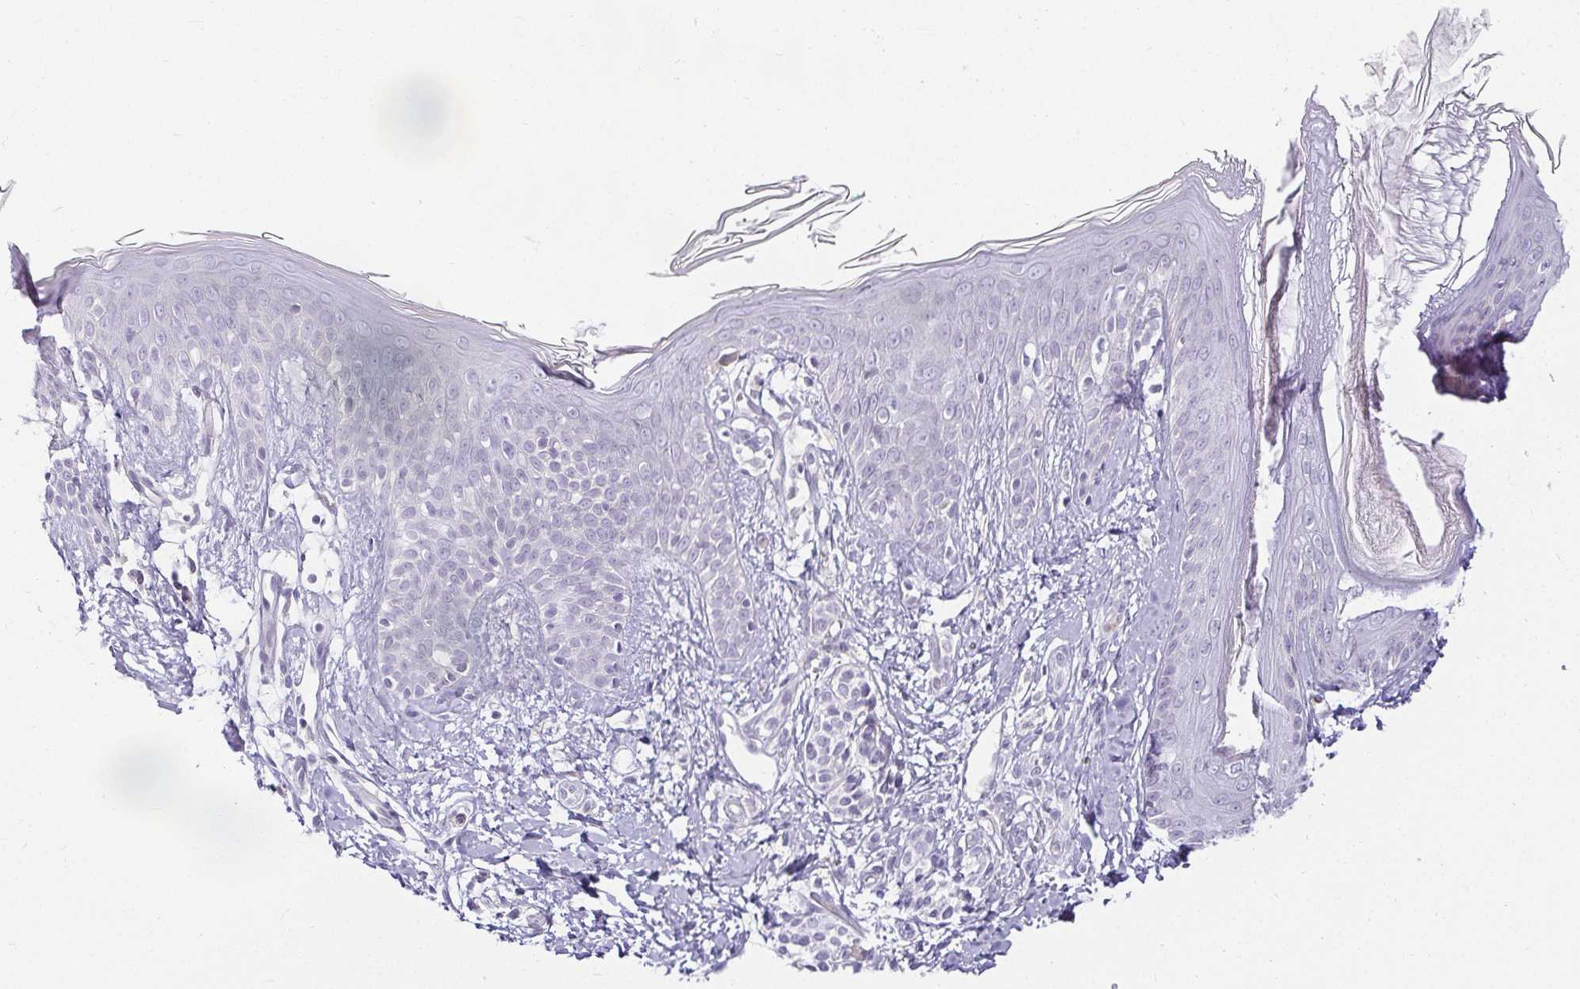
{"staining": {"intensity": "negative", "quantity": "none", "location": "none"}, "tissue": "skin", "cell_type": "Fibroblasts", "image_type": "normal", "snomed": [{"axis": "morphology", "description": "Normal tissue, NOS"}, {"axis": "topography", "description": "Skin"}], "caption": "A high-resolution image shows IHC staining of normal skin, which shows no significant expression in fibroblasts.", "gene": "ACAN", "patient": {"sex": "male", "age": 16}}